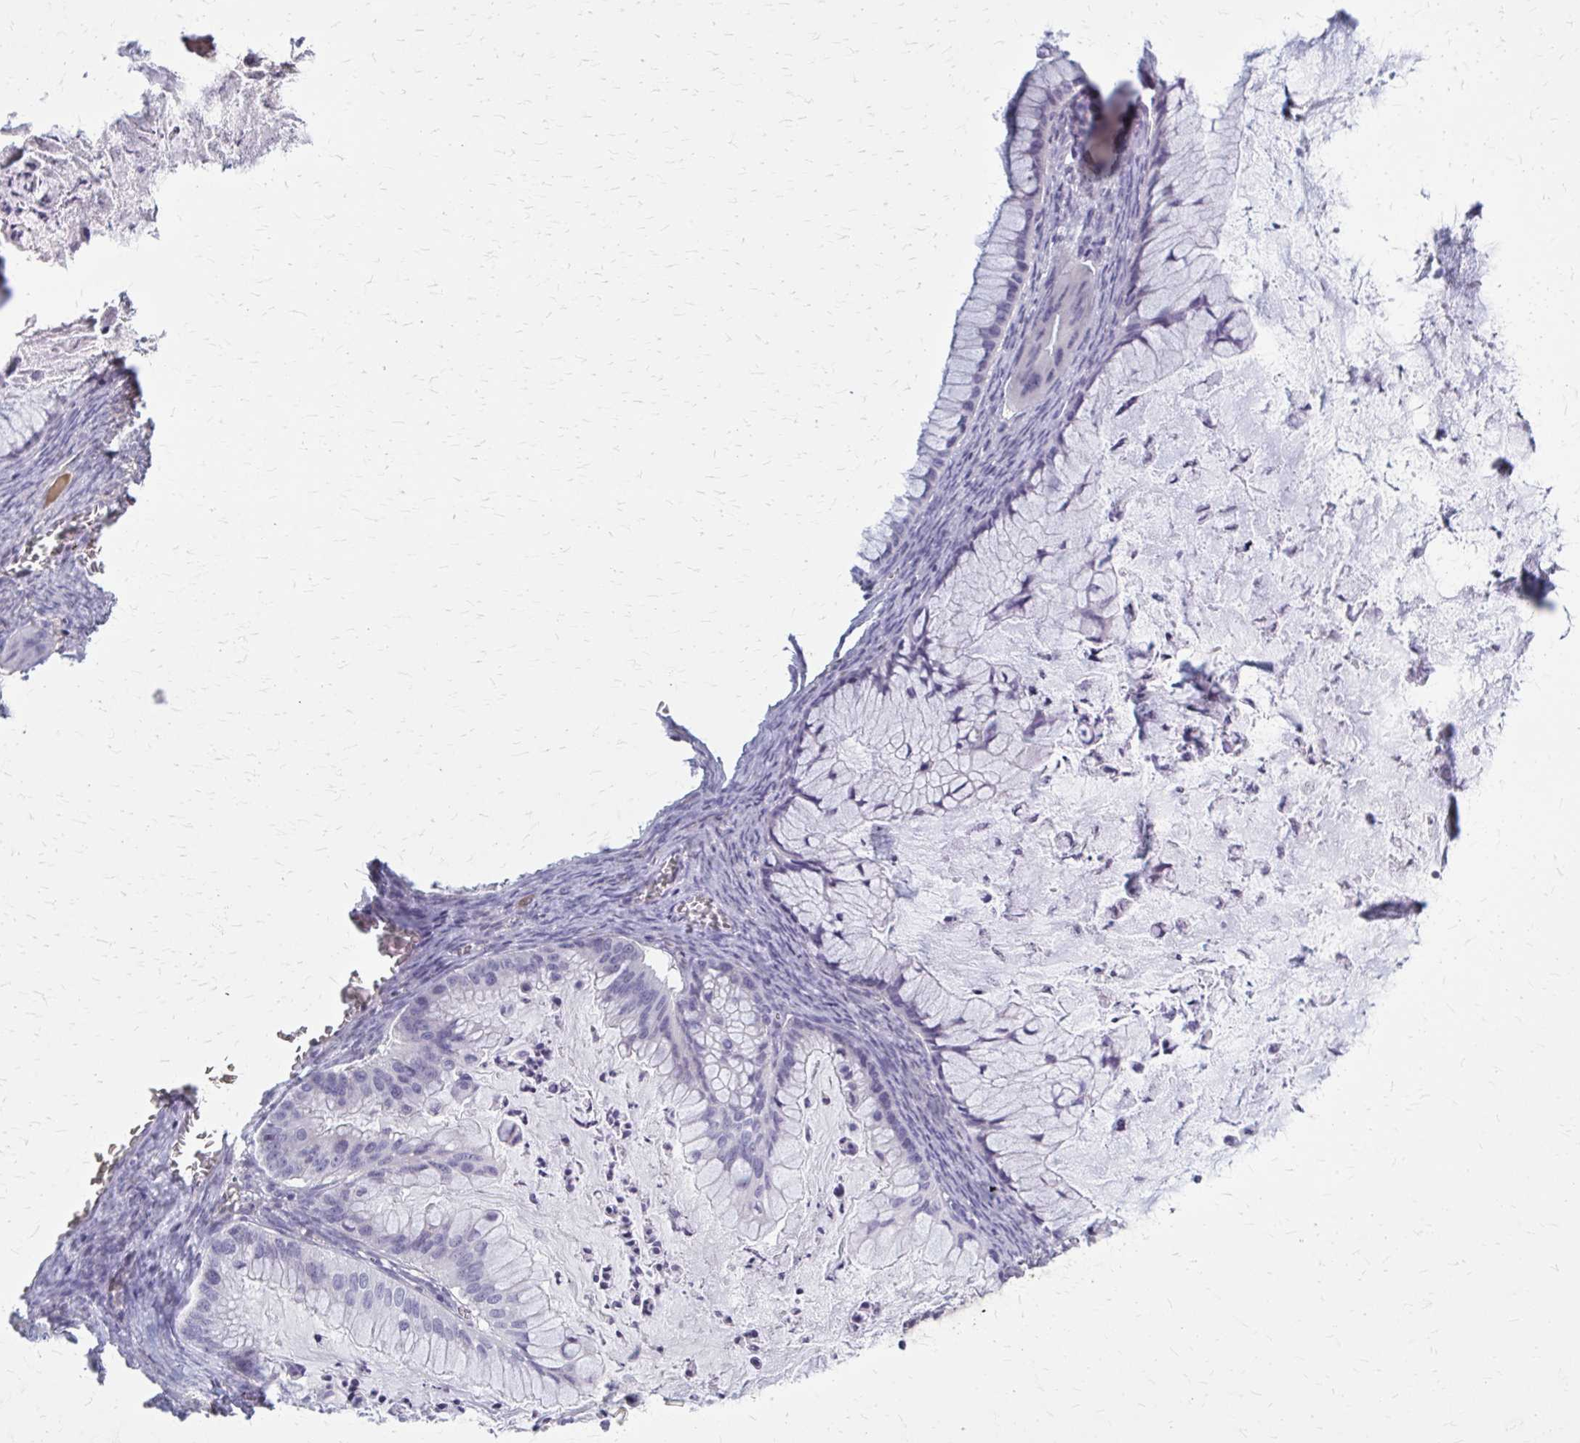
{"staining": {"intensity": "negative", "quantity": "none", "location": "none"}, "tissue": "ovarian cancer", "cell_type": "Tumor cells", "image_type": "cancer", "snomed": [{"axis": "morphology", "description": "Cystadenocarcinoma, mucinous, NOS"}, {"axis": "topography", "description": "Ovary"}], "caption": "The image reveals no staining of tumor cells in ovarian mucinous cystadenocarcinoma.", "gene": "SERPIND1", "patient": {"sex": "female", "age": 72}}